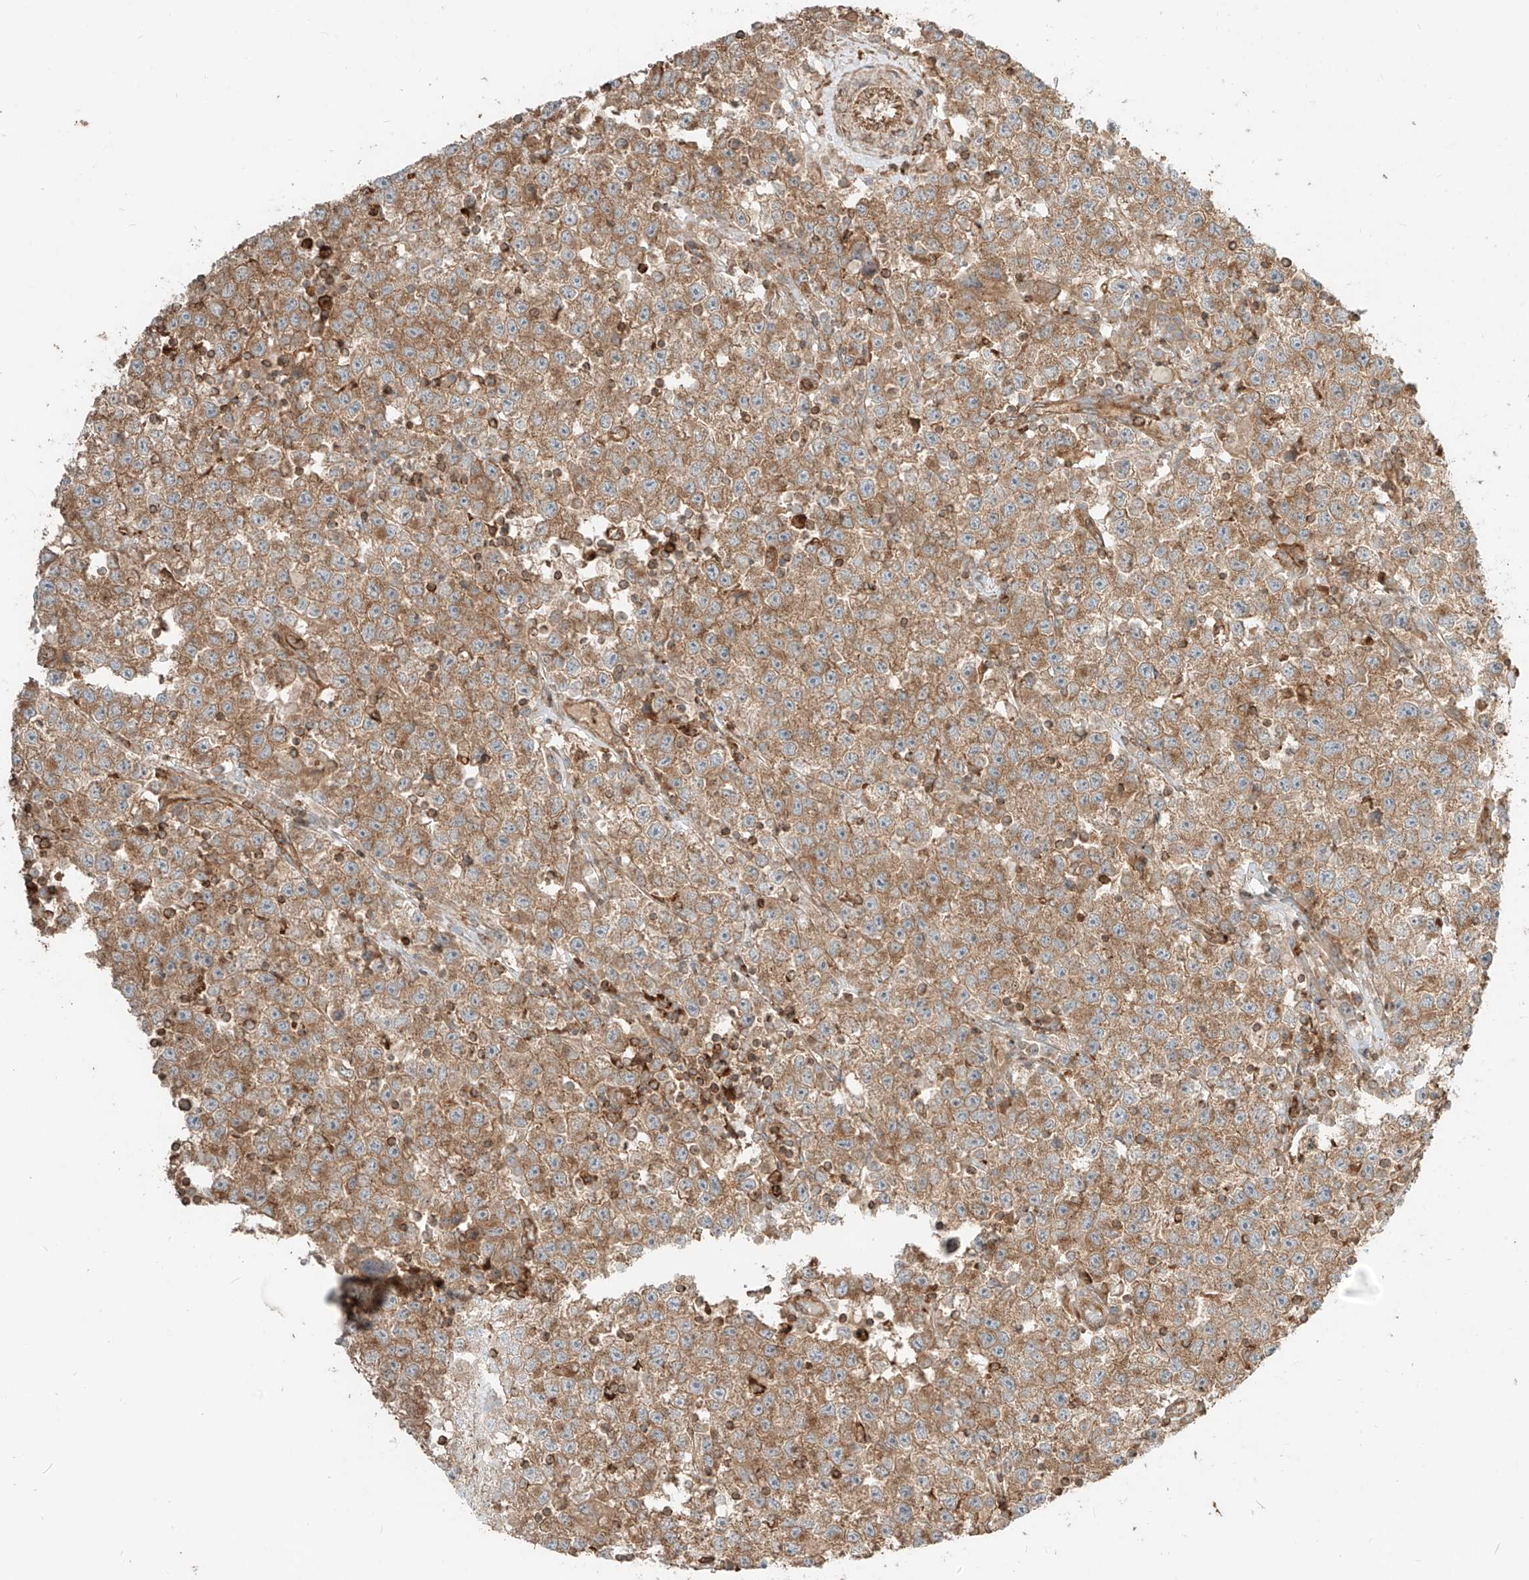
{"staining": {"intensity": "moderate", "quantity": ">75%", "location": "cytoplasmic/membranous"}, "tissue": "testis cancer", "cell_type": "Tumor cells", "image_type": "cancer", "snomed": [{"axis": "morphology", "description": "Seminoma, NOS"}, {"axis": "topography", "description": "Testis"}], "caption": "A medium amount of moderate cytoplasmic/membranous staining is appreciated in about >75% of tumor cells in testis cancer tissue. (brown staining indicates protein expression, while blue staining denotes nuclei).", "gene": "CCDC115", "patient": {"sex": "male", "age": 22}}